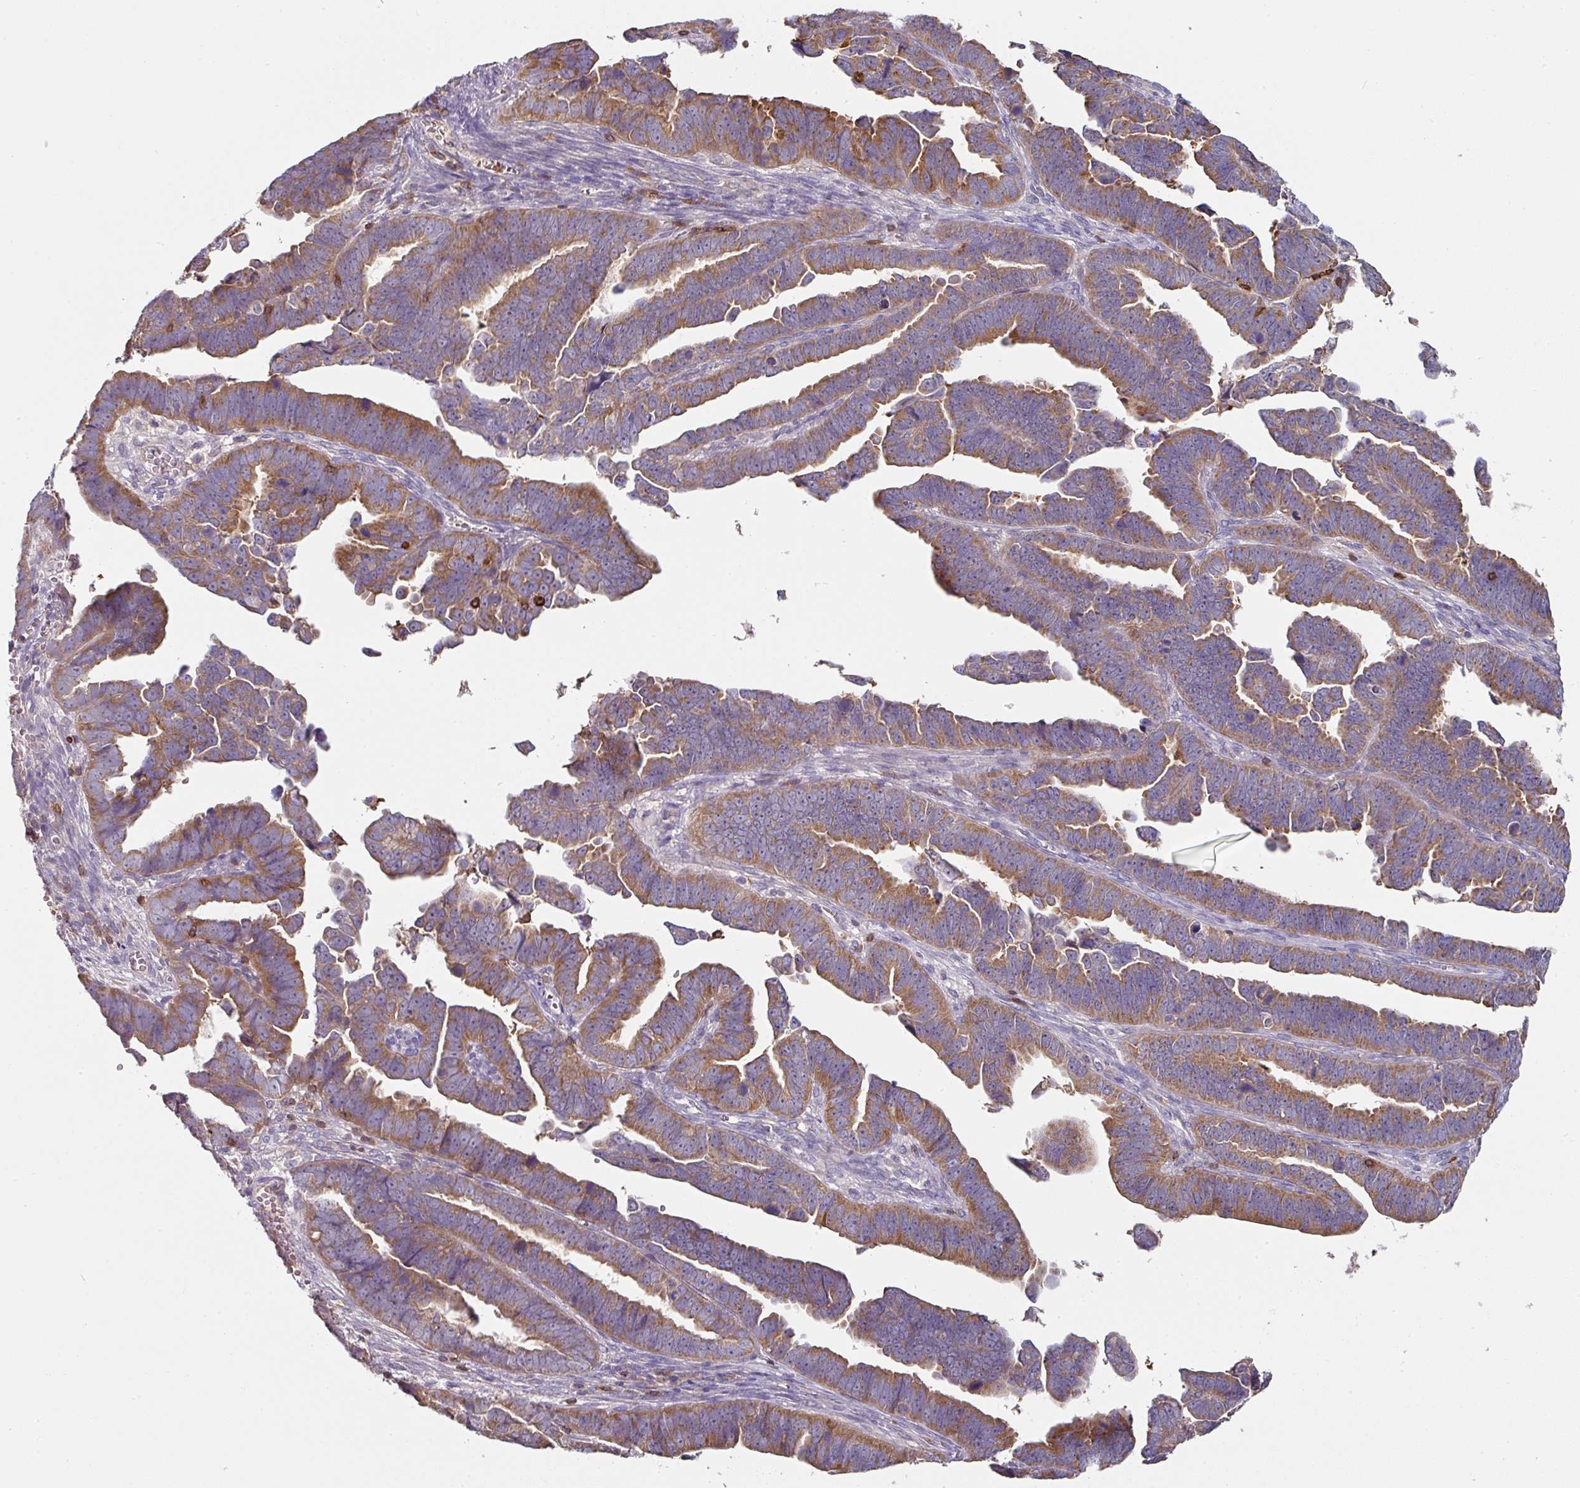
{"staining": {"intensity": "moderate", "quantity": ">75%", "location": "cytoplasmic/membranous"}, "tissue": "endometrial cancer", "cell_type": "Tumor cells", "image_type": "cancer", "snomed": [{"axis": "morphology", "description": "Adenocarcinoma, NOS"}, {"axis": "topography", "description": "Endometrium"}], "caption": "Moderate cytoplasmic/membranous protein positivity is appreciated in approximately >75% of tumor cells in adenocarcinoma (endometrial). The protein of interest is stained brown, and the nuclei are stained in blue (DAB IHC with brightfield microscopy, high magnification).", "gene": "CD3G", "patient": {"sex": "female", "age": 75}}